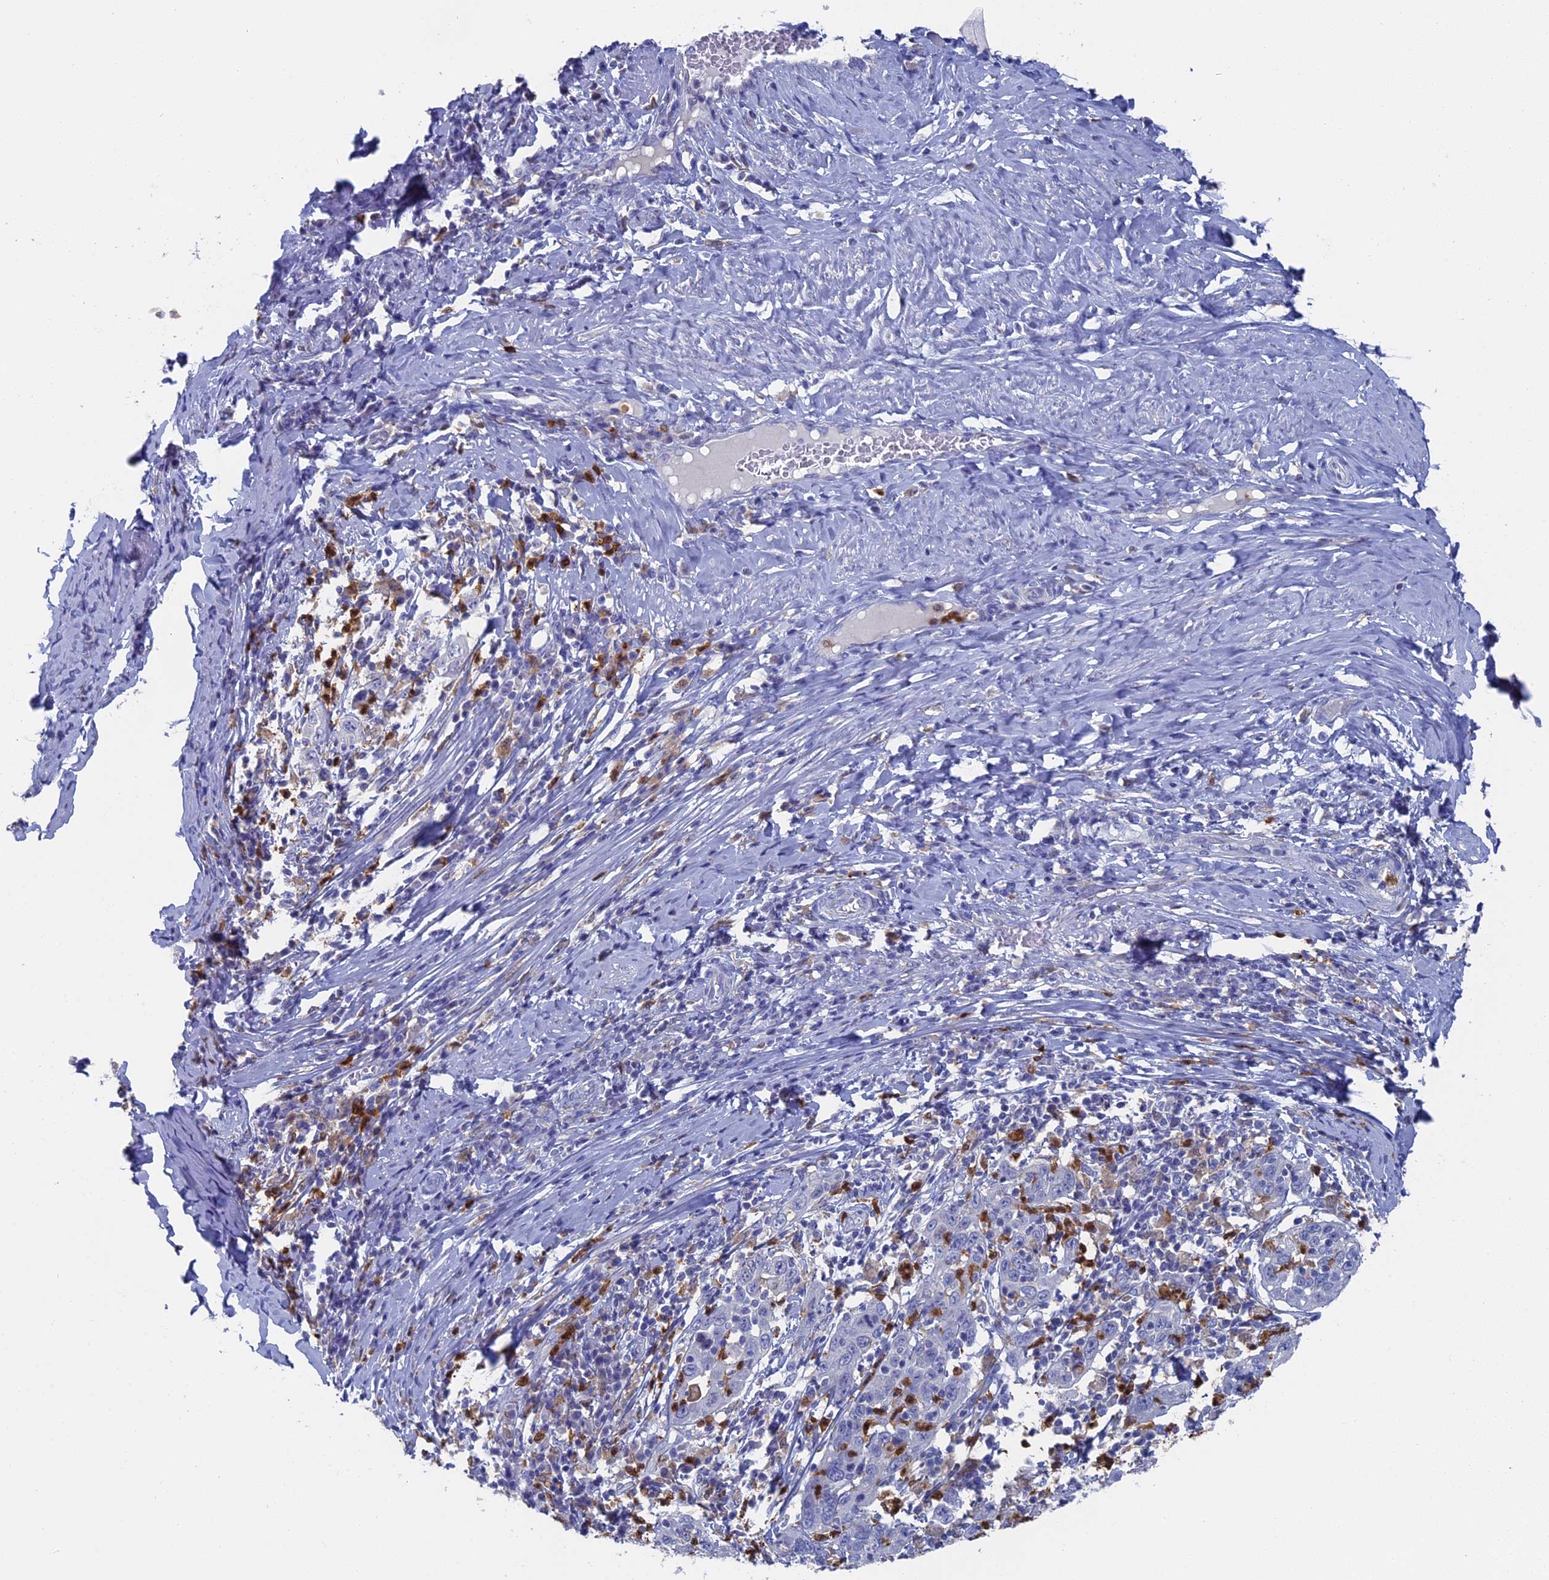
{"staining": {"intensity": "negative", "quantity": "none", "location": "none"}, "tissue": "cervical cancer", "cell_type": "Tumor cells", "image_type": "cancer", "snomed": [{"axis": "morphology", "description": "Squamous cell carcinoma, NOS"}, {"axis": "topography", "description": "Cervix"}], "caption": "High magnification brightfield microscopy of cervical cancer stained with DAB (brown) and counterstained with hematoxylin (blue): tumor cells show no significant positivity. Nuclei are stained in blue.", "gene": "NCF4", "patient": {"sex": "female", "age": 46}}